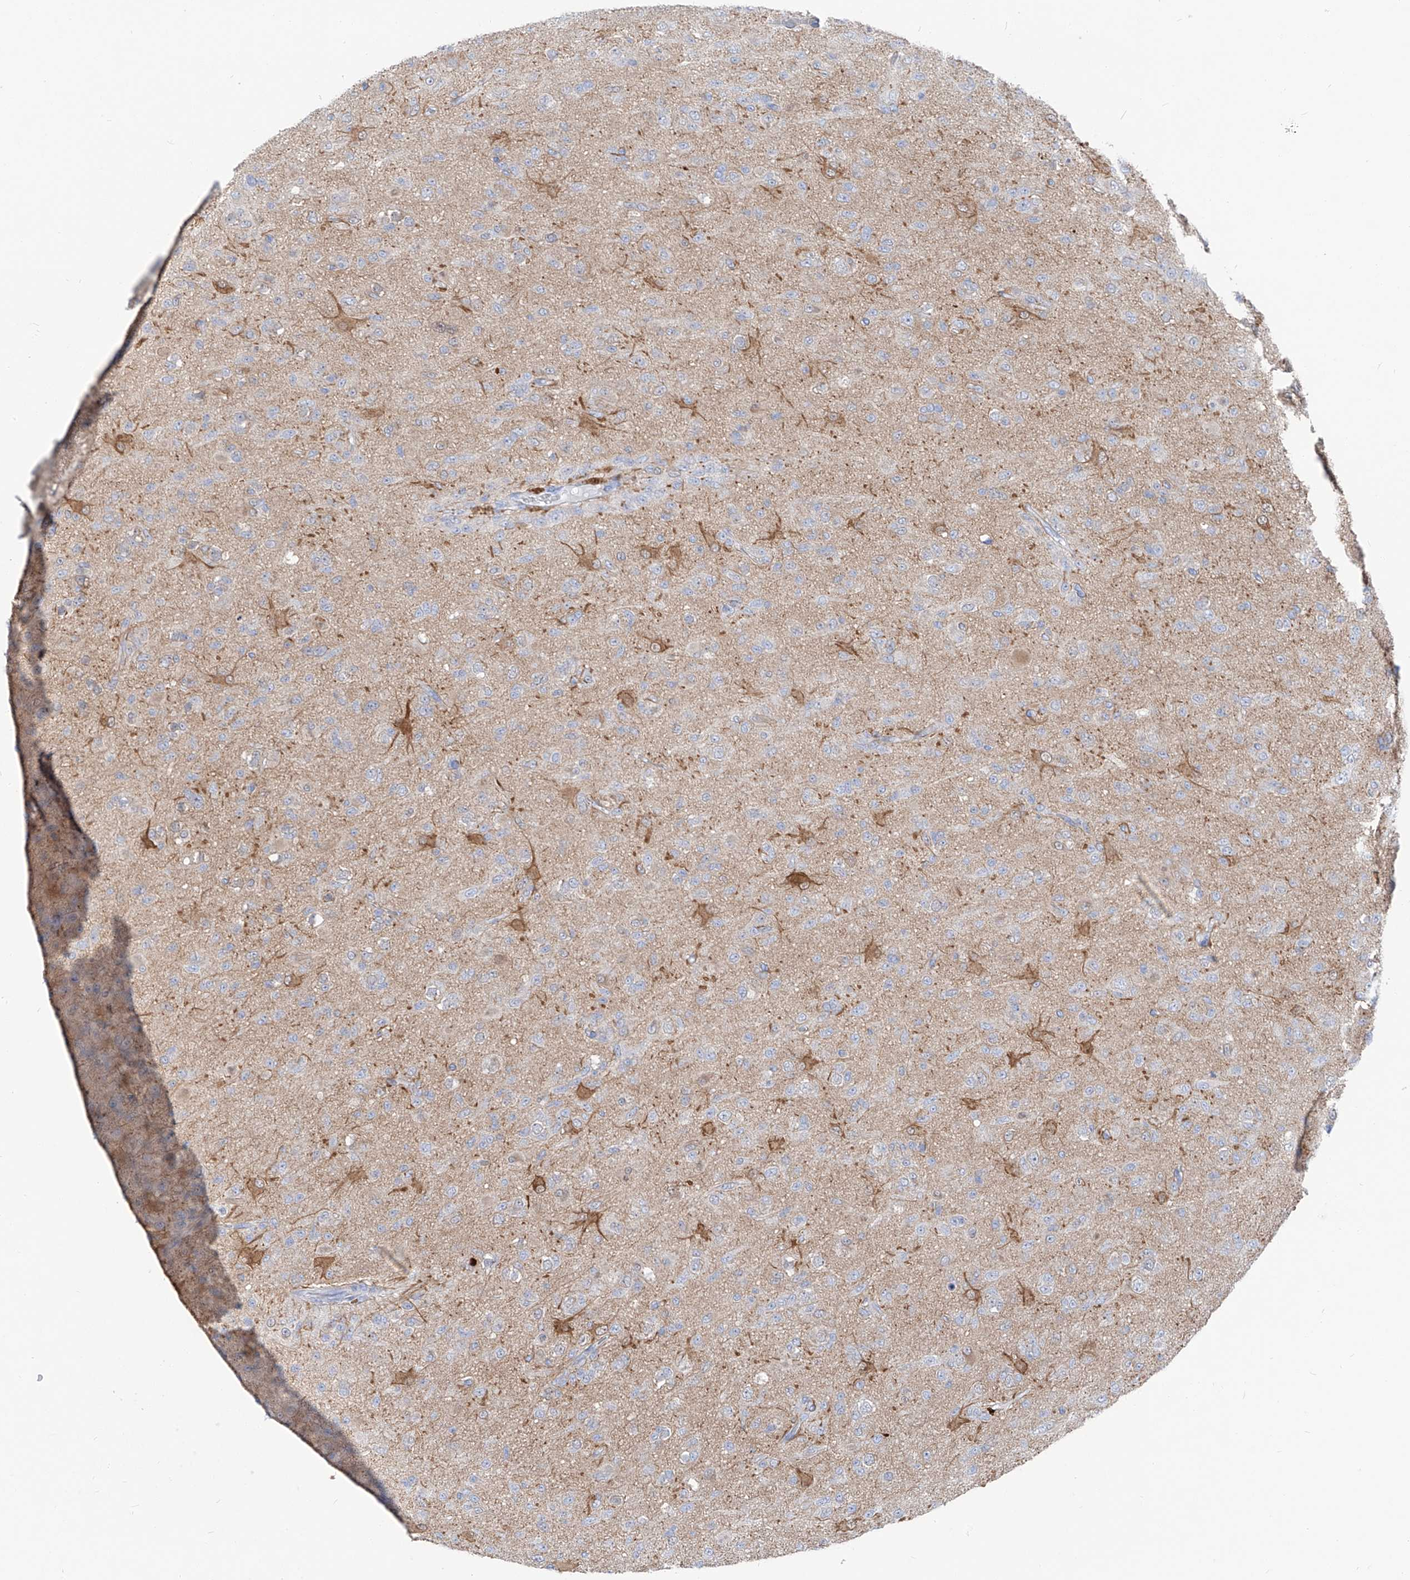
{"staining": {"intensity": "negative", "quantity": "none", "location": "none"}, "tissue": "glioma", "cell_type": "Tumor cells", "image_type": "cancer", "snomed": [{"axis": "morphology", "description": "Glioma, malignant, Low grade"}, {"axis": "topography", "description": "Brain"}], "caption": "IHC histopathology image of neoplastic tissue: glioma stained with DAB (3,3'-diaminobenzidine) shows no significant protein expression in tumor cells.", "gene": "UFL1", "patient": {"sex": "male", "age": 65}}